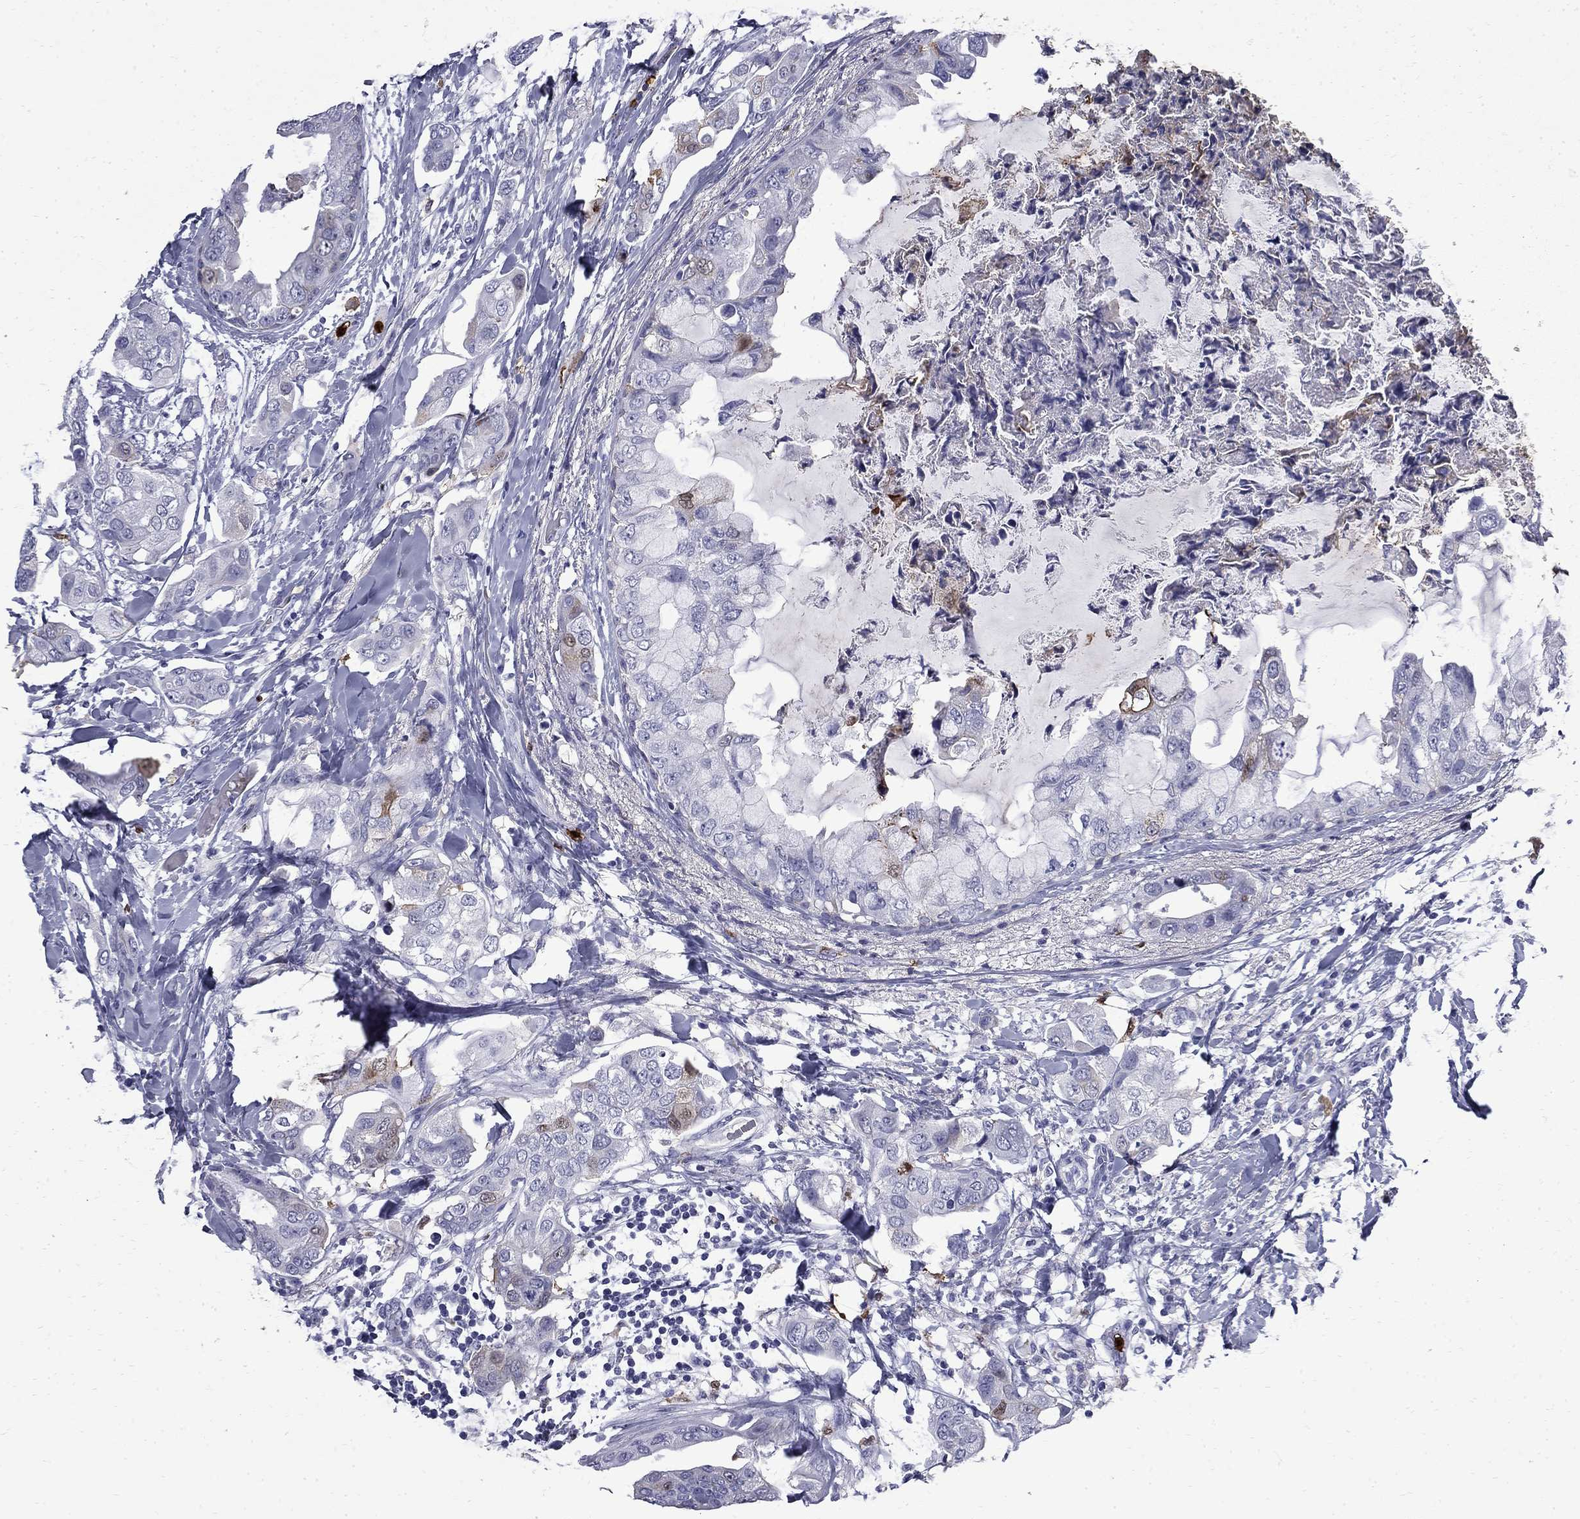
{"staining": {"intensity": "negative", "quantity": "none", "location": "none"}, "tissue": "breast cancer", "cell_type": "Tumor cells", "image_type": "cancer", "snomed": [{"axis": "morphology", "description": "Normal tissue, NOS"}, {"axis": "morphology", "description": "Duct carcinoma"}, {"axis": "topography", "description": "Breast"}], "caption": "The photomicrograph shows no staining of tumor cells in breast infiltrating ductal carcinoma.", "gene": "TRIM29", "patient": {"sex": "female", "age": 40}}